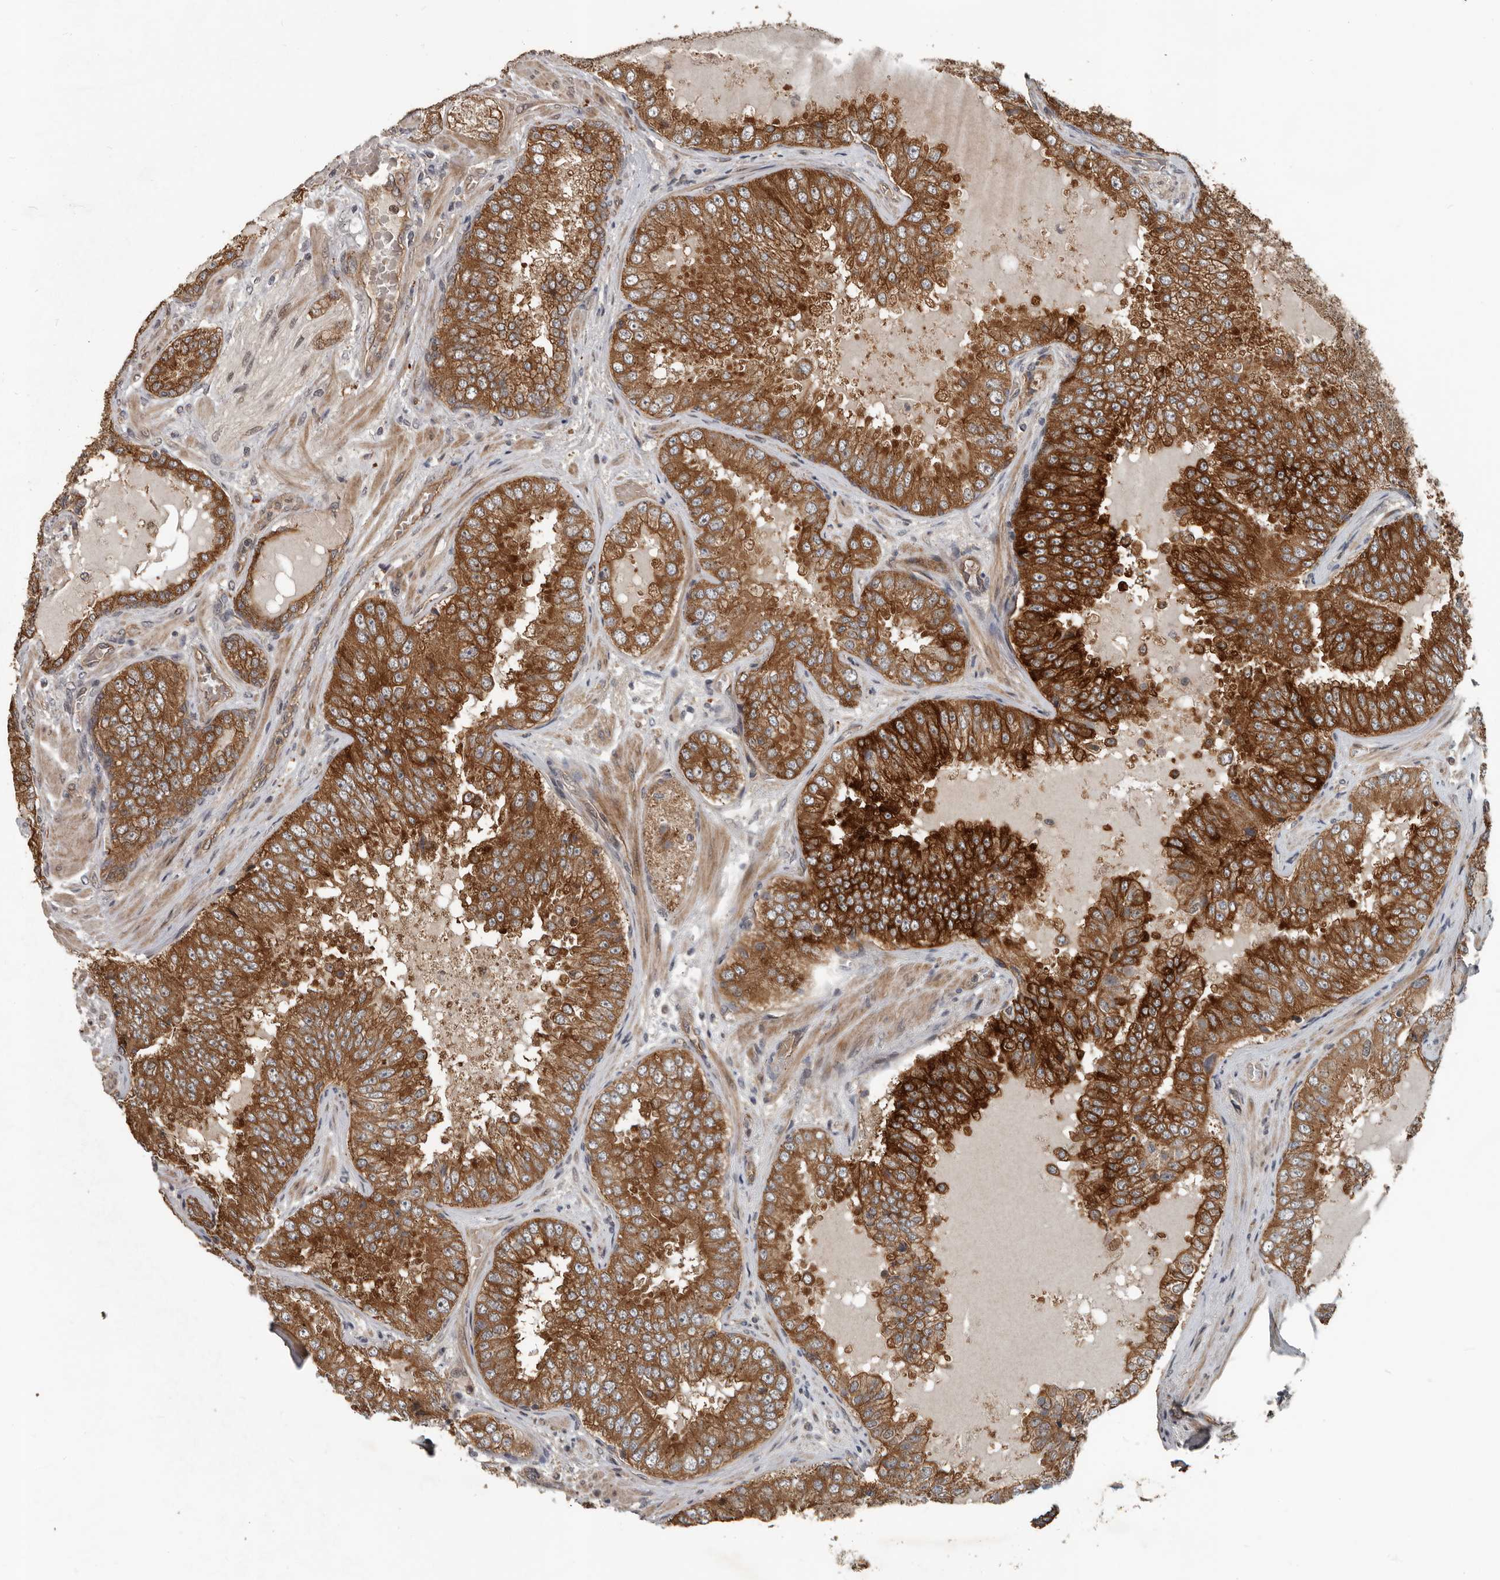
{"staining": {"intensity": "strong", "quantity": ">75%", "location": "cytoplasmic/membranous"}, "tissue": "prostate cancer", "cell_type": "Tumor cells", "image_type": "cancer", "snomed": [{"axis": "morphology", "description": "Adenocarcinoma, High grade"}, {"axis": "topography", "description": "Prostate"}], "caption": "Strong cytoplasmic/membranous protein positivity is present in approximately >75% of tumor cells in prostate adenocarcinoma (high-grade).", "gene": "YOD1", "patient": {"sex": "male", "age": 58}}